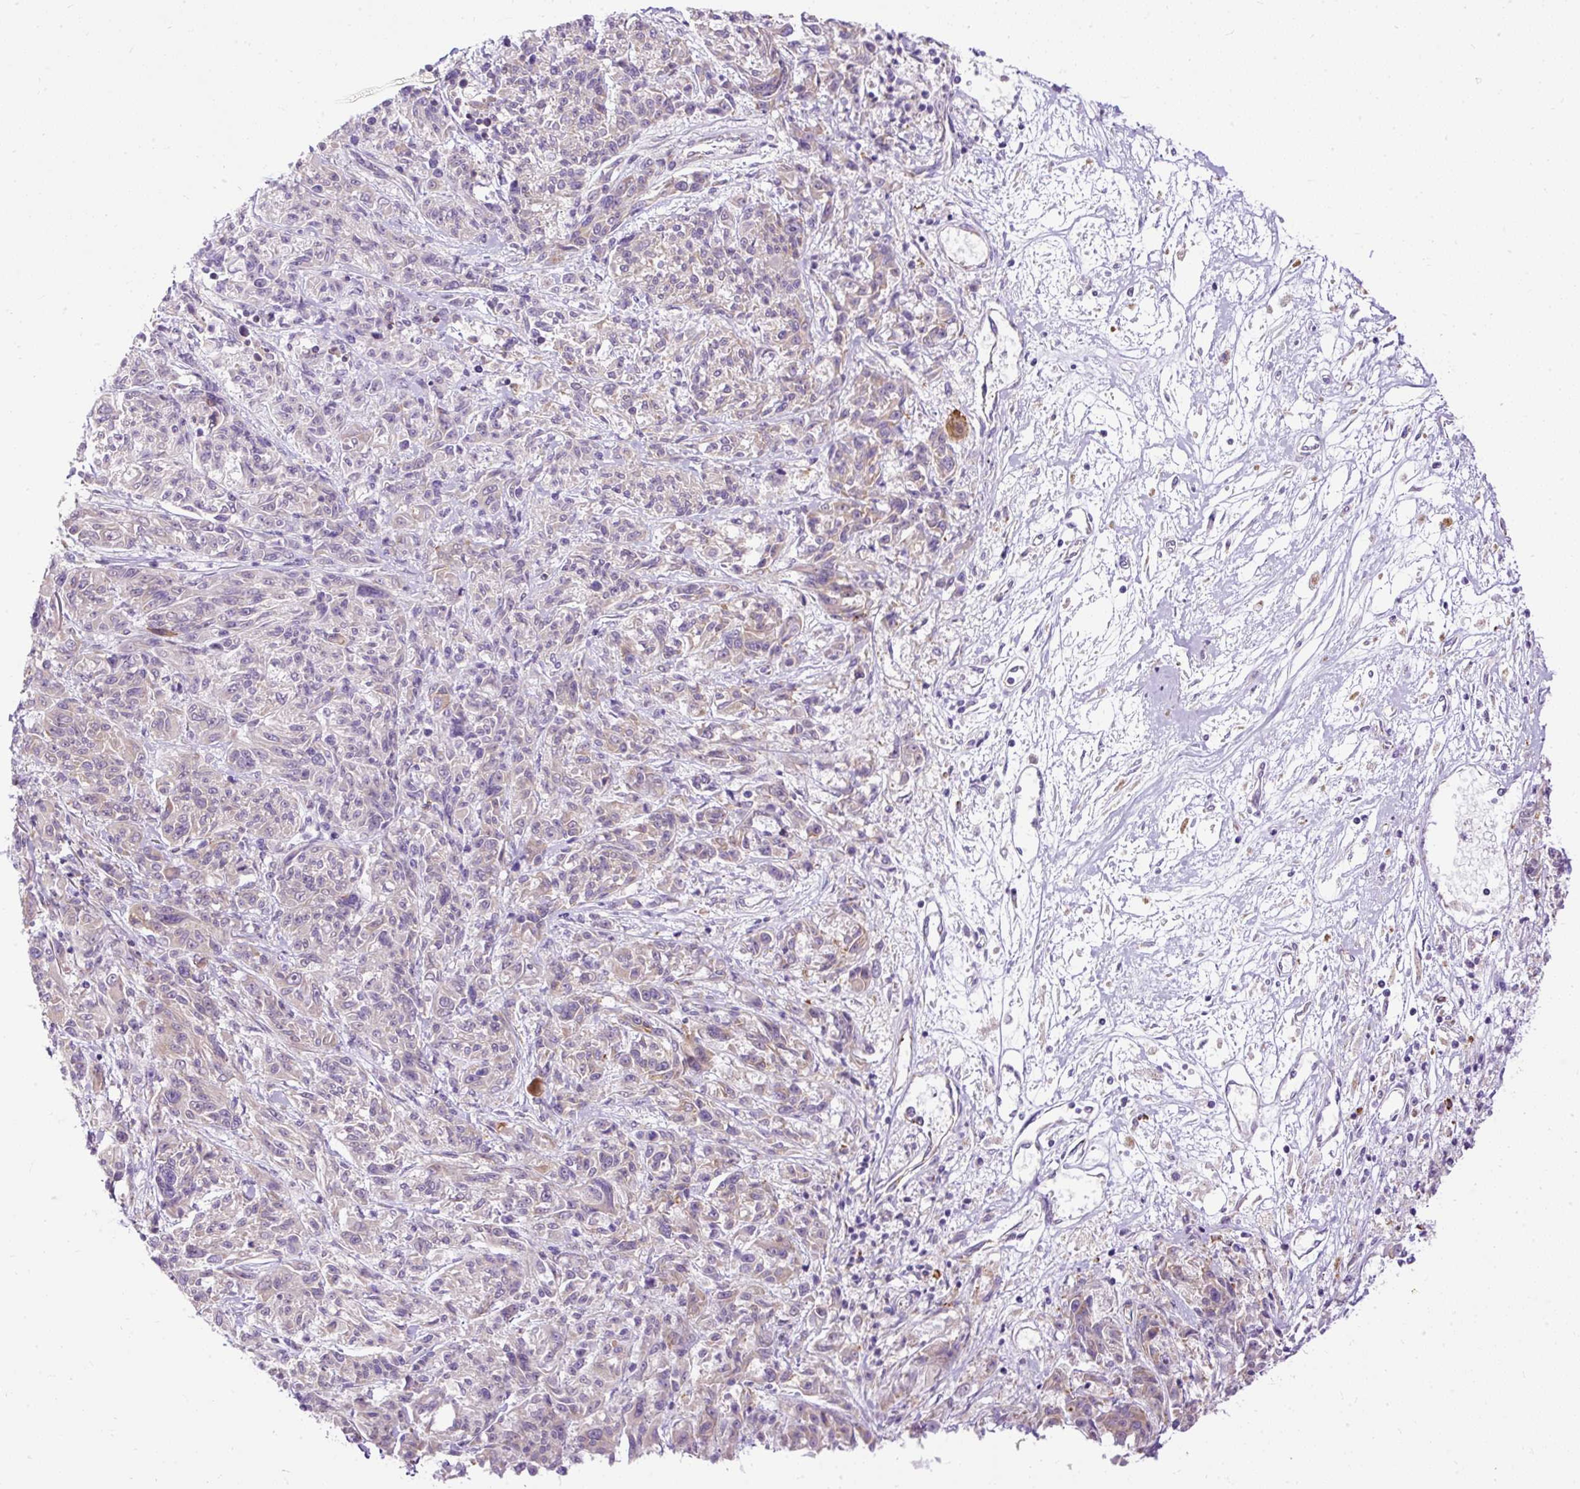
{"staining": {"intensity": "negative", "quantity": "none", "location": "none"}, "tissue": "melanoma", "cell_type": "Tumor cells", "image_type": "cancer", "snomed": [{"axis": "morphology", "description": "Malignant melanoma, NOS"}, {"axis": "topography", "description": "Skin"}], "caption": "This is an immunohistochemistry micrograph of melanoma. There is no positivity in tumor cells.", "gene": "FMC1", "patient": {"sex": "male", "age": 53}}